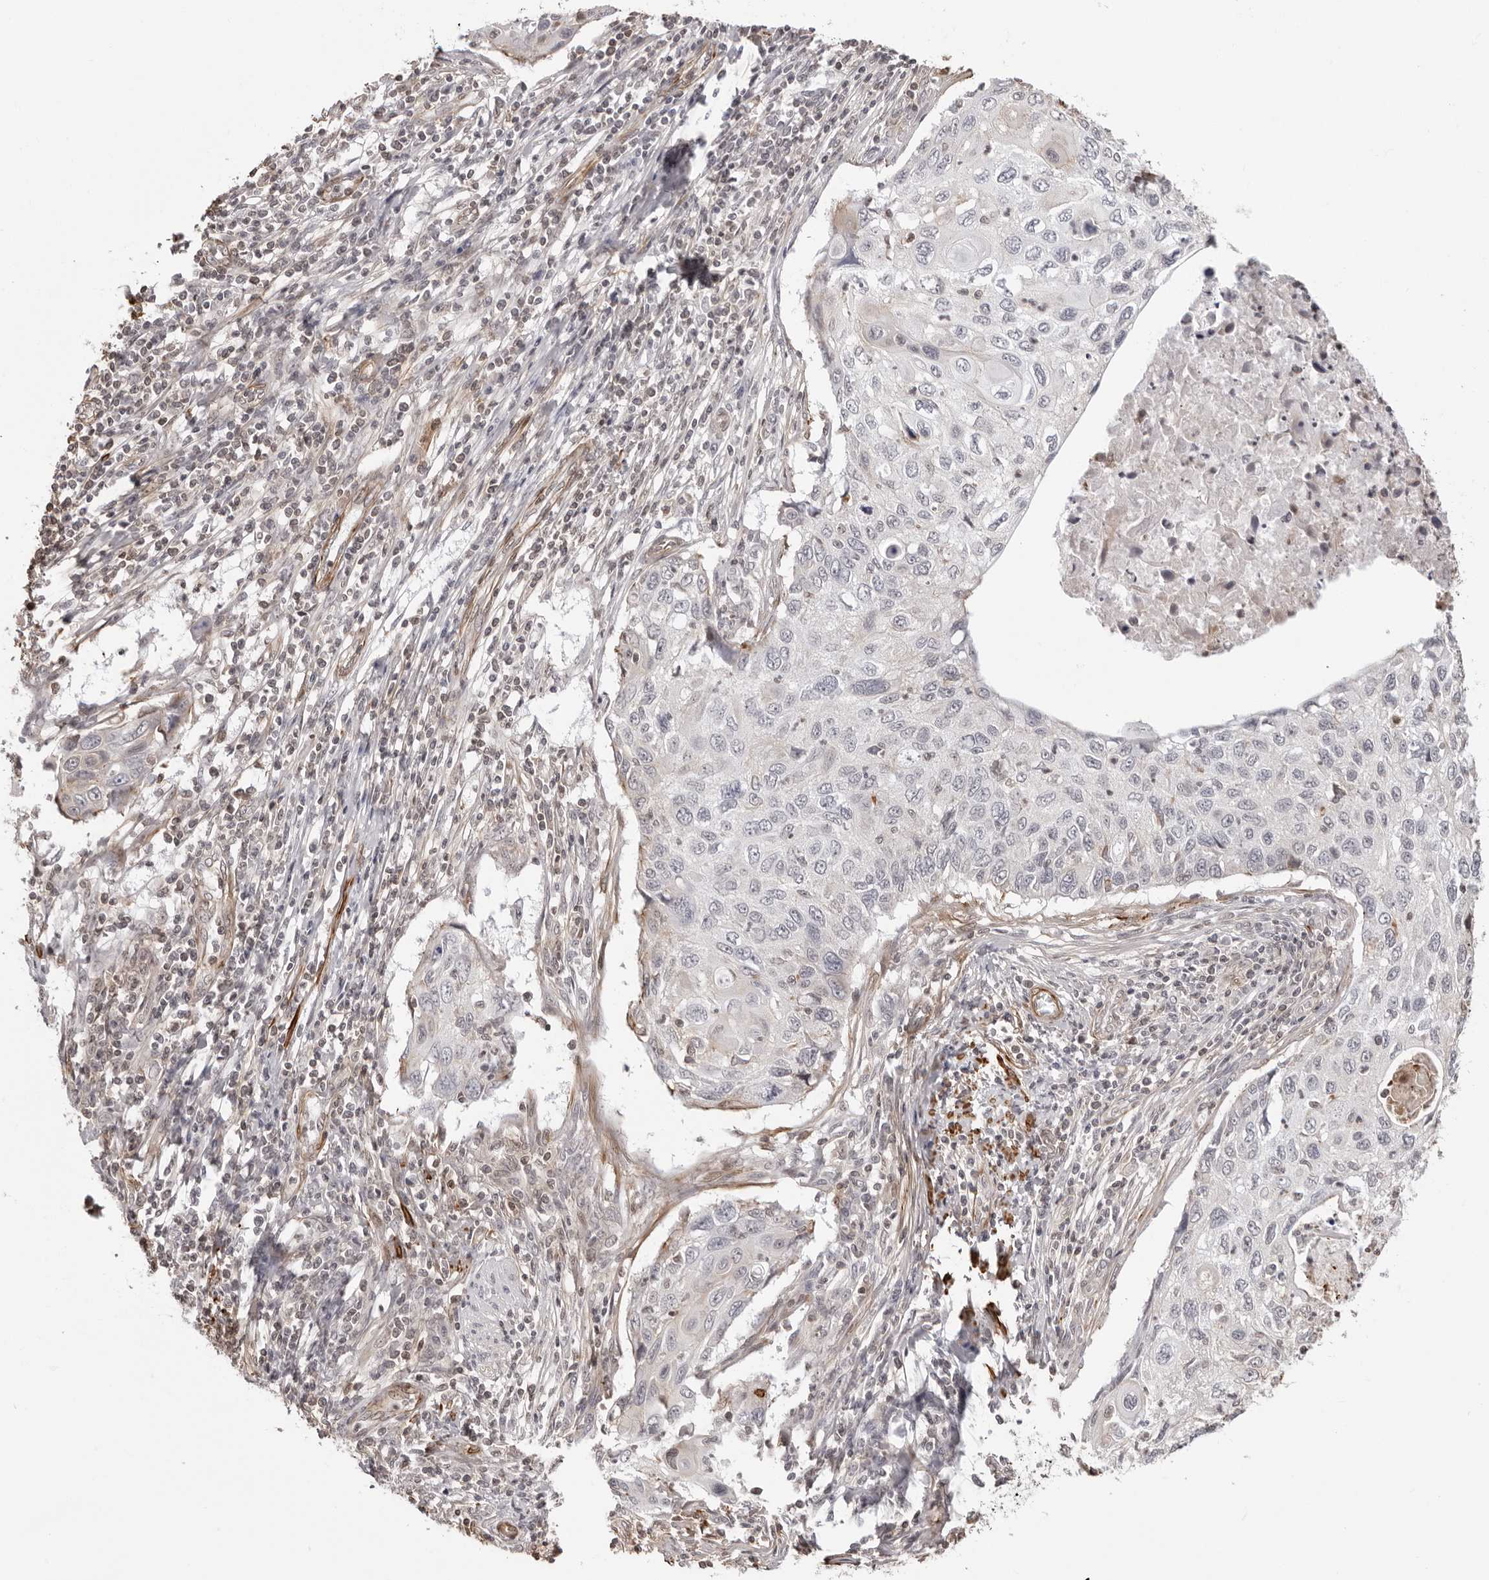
{"staining": {"intensity": "negative", "quantity": "none", "location": "none"}, "tissue": "cervical cancer", "cell_type": "Tumor cells", "image_type": "cancer", "snomed": [{"axis": "morphology", "description": "Squamous cell carcinoma, NOS"}, {"axis": "topography", "description": "Cervix"}], "caption": "This is an immunohistochemistry (IHC) image of human cervical cancer. There is no staining in tumor cells.", "gene": "UNK", "patient": {"sex": "female", "age": 70}}